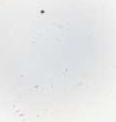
{"staining": {"intensity": "weak", "quantity": "25%-75%", "location": "nuclear"}, "tissue": "cervical cancer", "cell_type": "Tumor cells", "image_type": "cancer", "snomed": [{"axis": "morphology", "description": "Squamous cell carcinoma, NOS"}, {"axis": "topography", "description": "Cervix"}], "caption": "Tumor cells show low levels of weak nuclear expression in about 25%-75% of cells in cervical cancer (squamous cell carcinoma).", "gene": "LYPD6B", "patient": {"sex": "female", "age": 55}}